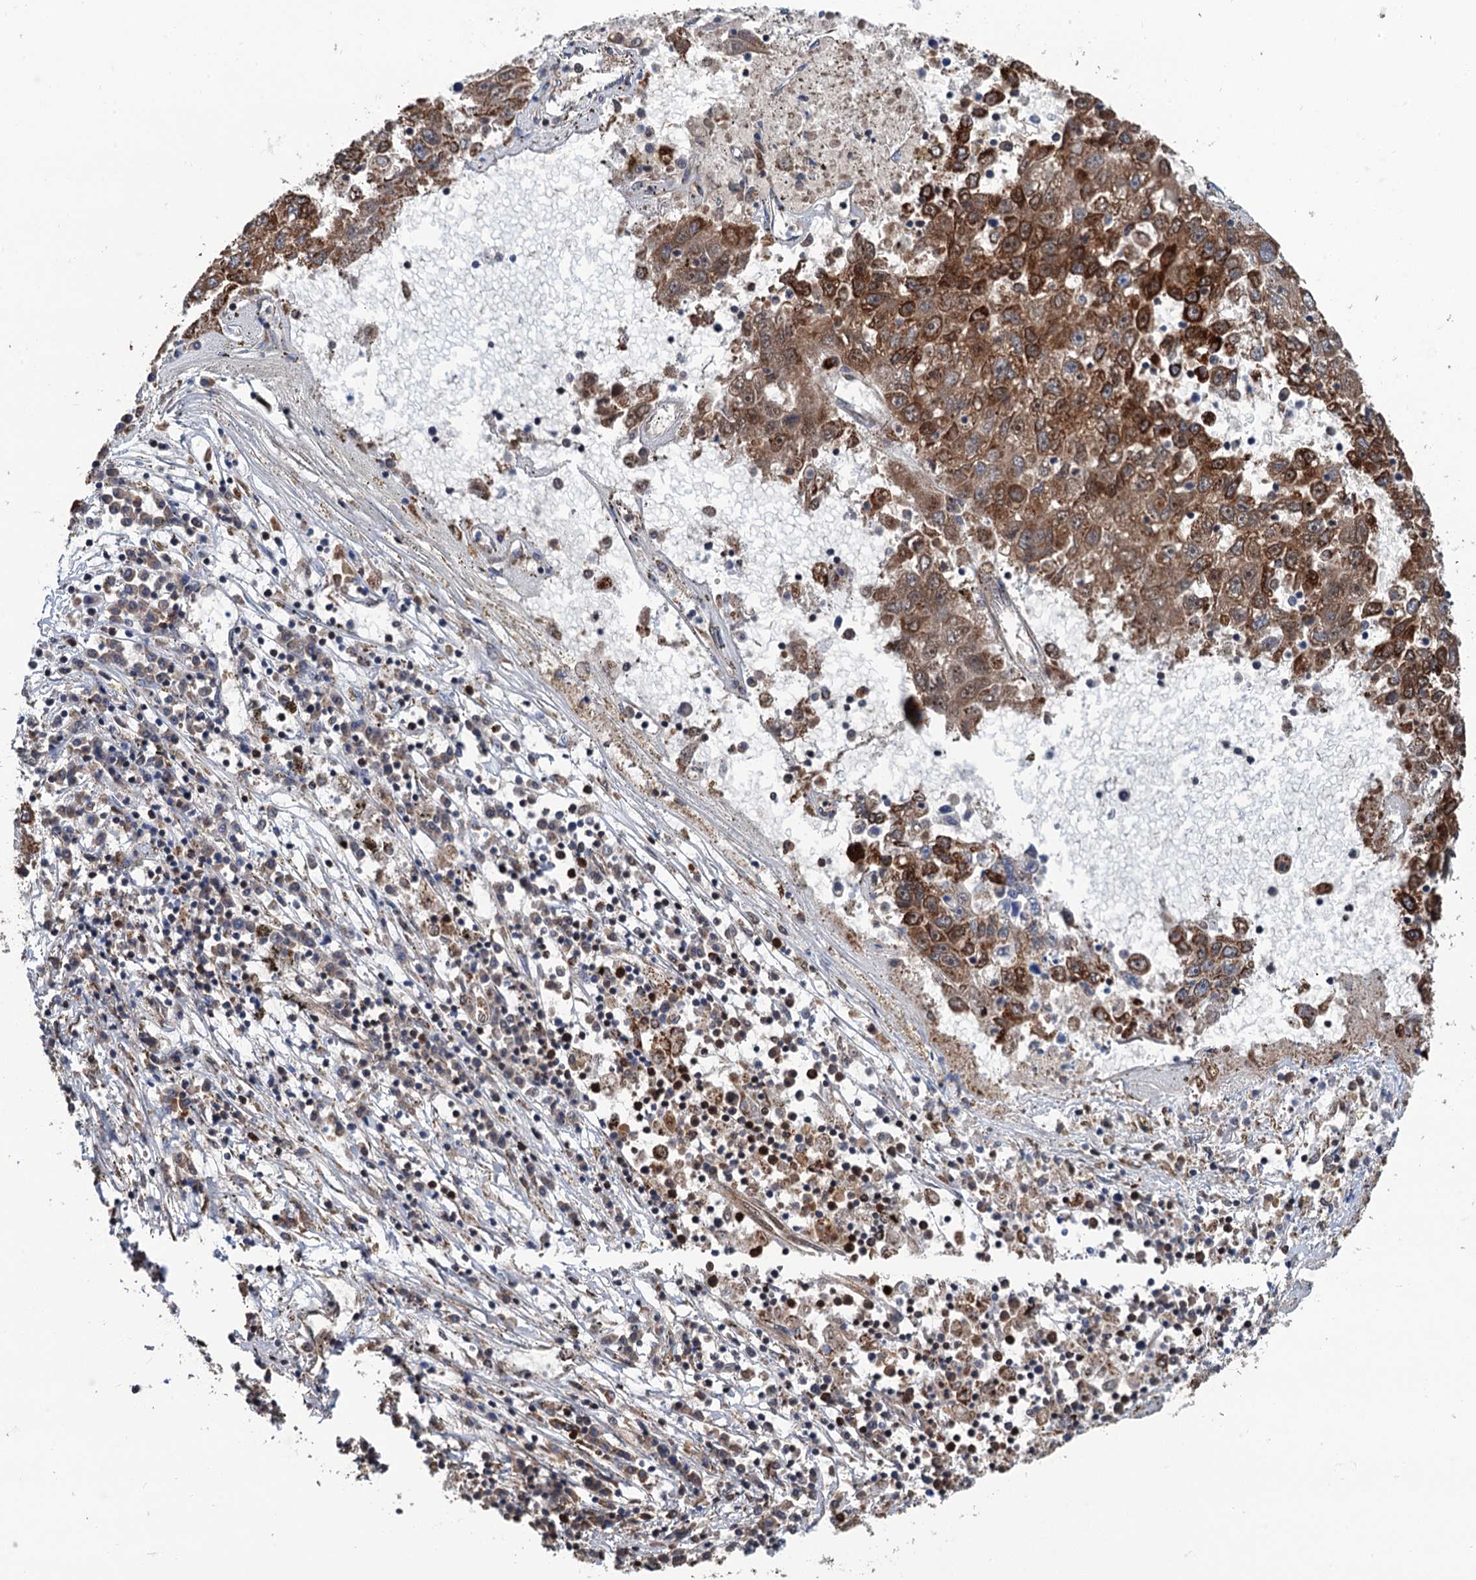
{"staining": {"intensity": "strong", "quantity": ">75%", "location": "cytoplasmic/membranous"}, "tissue": "liver cancer", "cell_type": "Tumor cells", "image_type": "cancer", "snomed": [{"axis": "morphology", "description": "Carcinoma, Hepatocellular, NOS"}, {"axis": "topography", "description": "Liver"}], "caption": "Strong cytoplasmic/membranous expression for a protein is appreciated in approximately >75% of tumor cells of hepatocellular carcinoma (liver) using immunohistochemistry (IHC).", "gene": "IVD", "patient": {"sex": "male", "age": 49}}